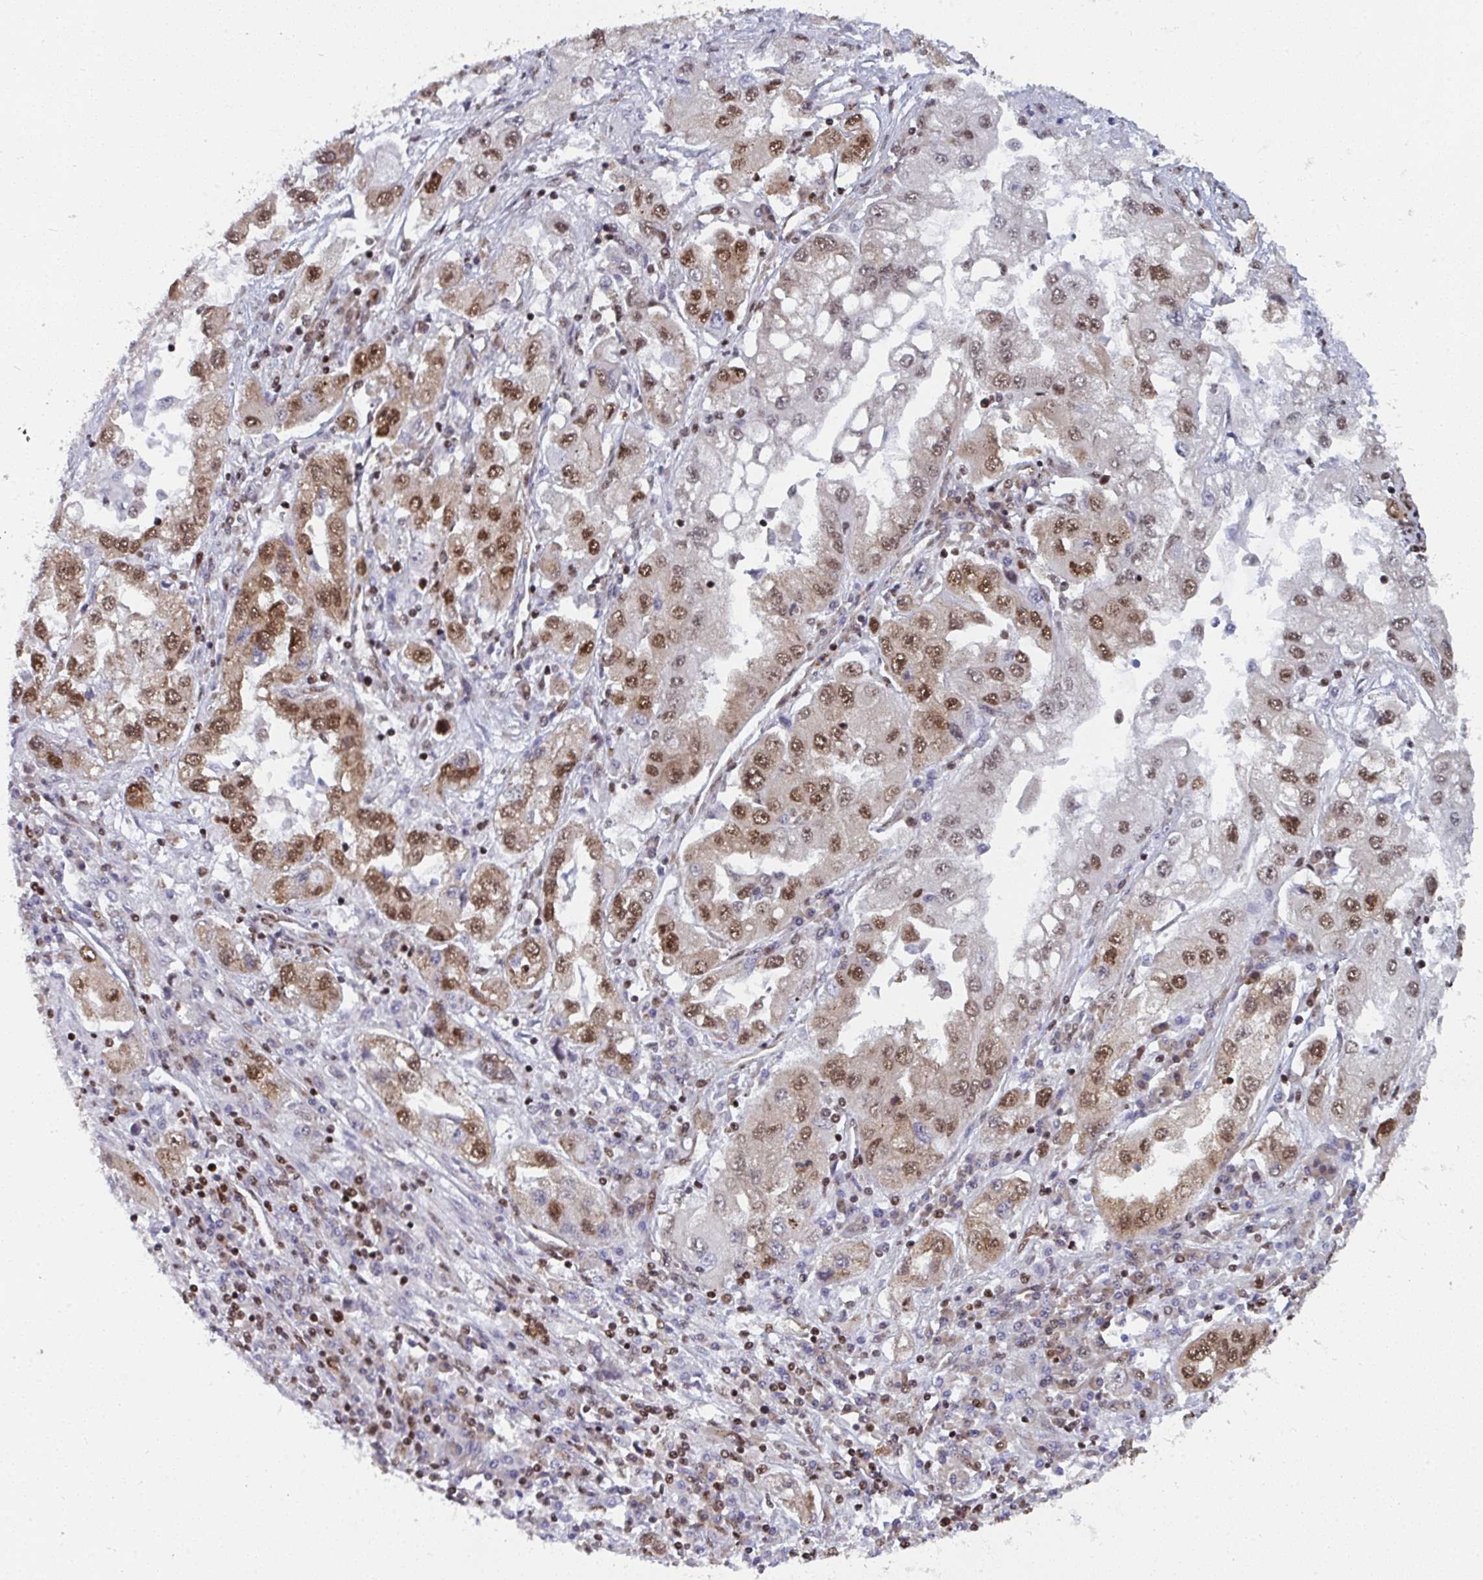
{"staining": {"intensity": "moderate", "quantity": "25%-75%", "location": "nuclear"}, "tissue": "lung cancer", "cell_type": "Tumor cells", "image_type": "cancer", "snomed": [{"axis": "morphology", "description": "Adenocarcinoma, NOS"}, {"axis": "morphology", "description": "Adenocarcinoma primary or metastatic"}, {"axis": "topography", "description": "Lung"}], "caption": "A brown stain highlights moderate nuclear expression of a protein in lung cancer (adenocarcinoma) tumor cells.", "gene": "GAR1", "patient": {"sex": "male", "age": 74}}